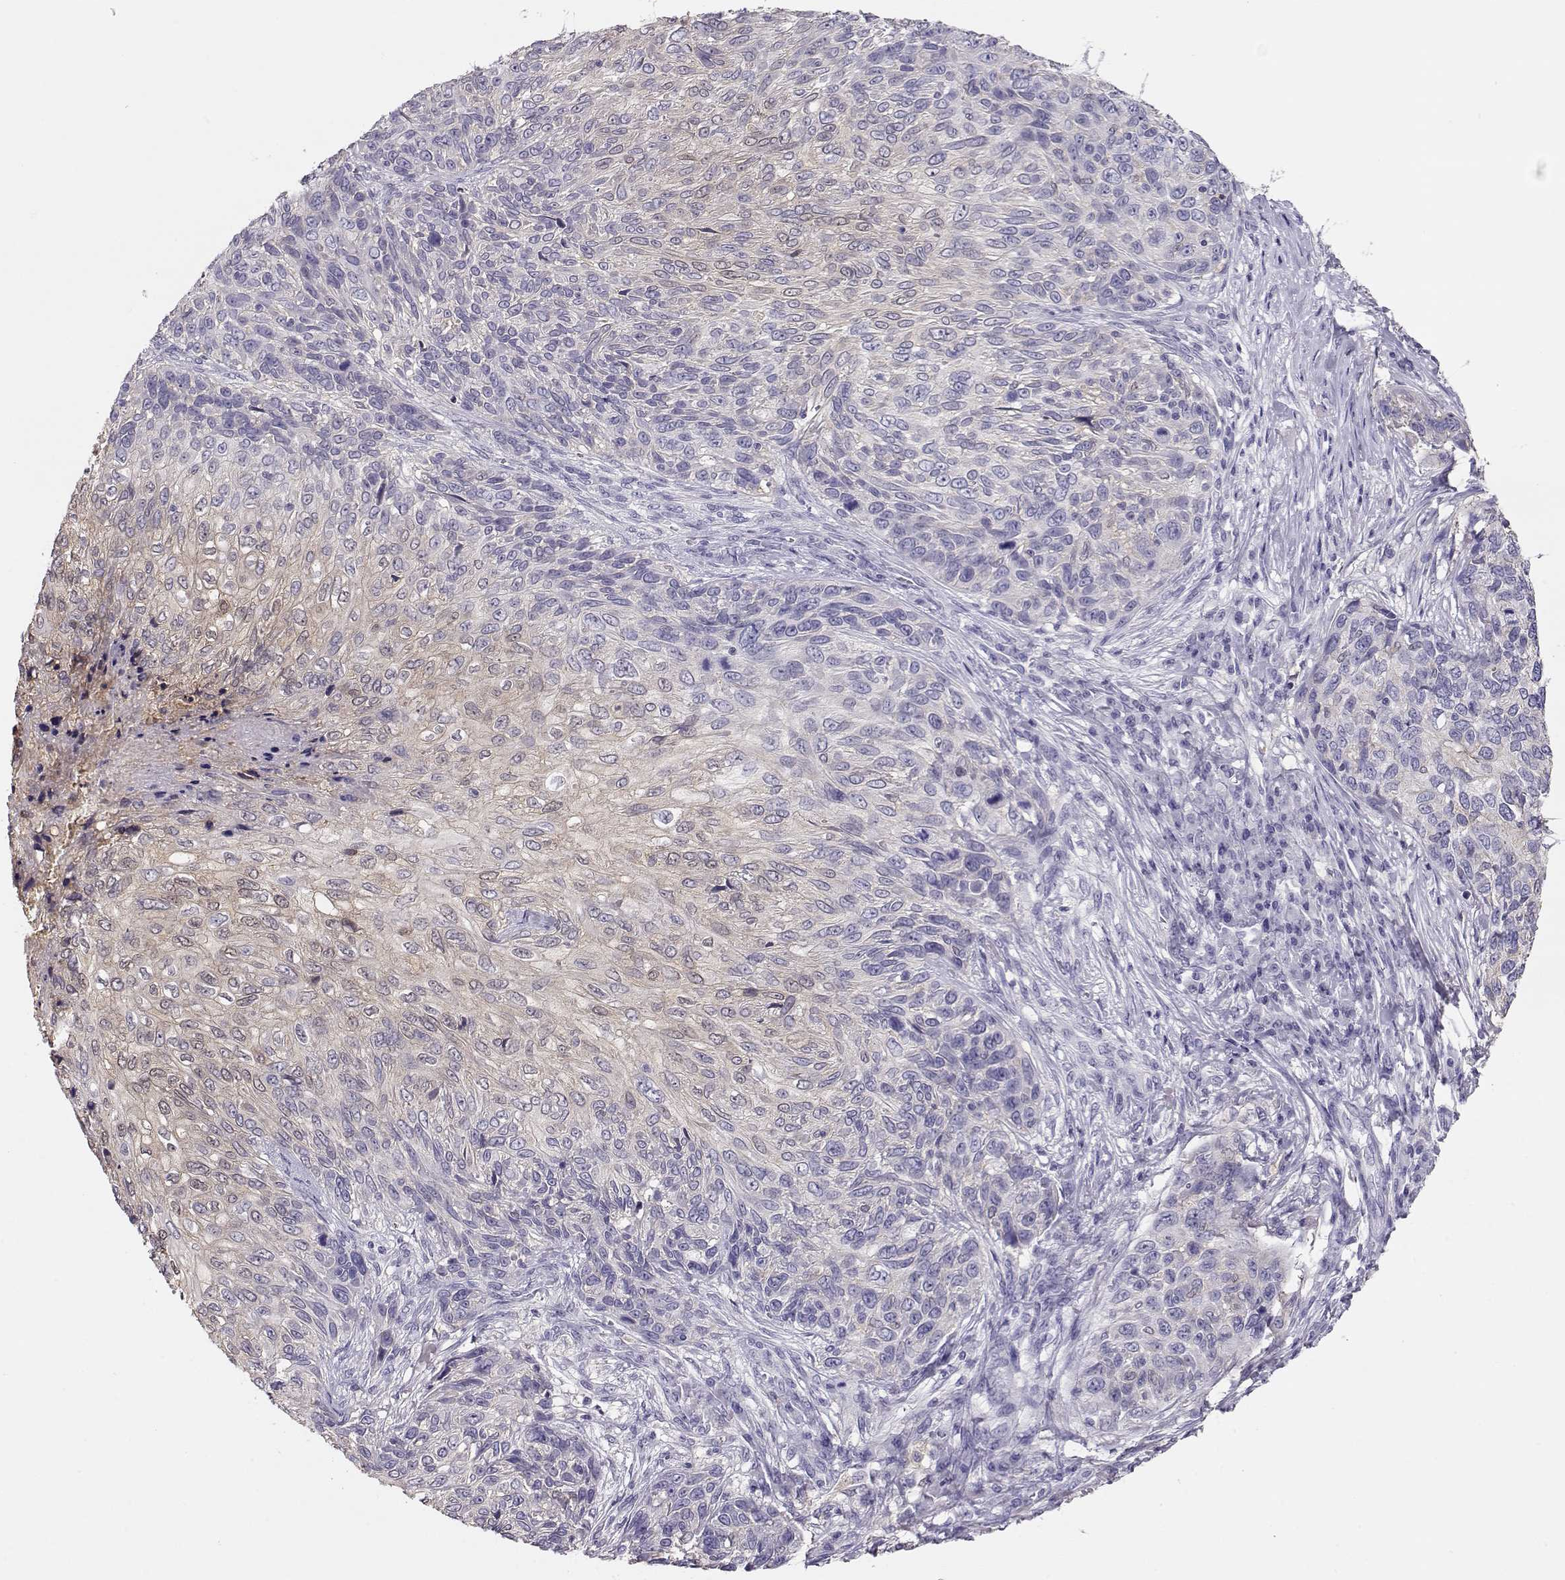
{"staining": {"intensity": "weak", "quantity": "<25%", "location": "cytoplasmic/membranous"}, "tissue": "skin cancer", "cell_type": "Tumor cells", "image_type": "cancer", "snomed": [{"axis": "morphology", "description": "Squamous cell carcinoma, NOS"}, {"axis": "topography", "description": "Skin"}], "caption": "There is no significant staining in tumor cells of skin cancer (squamous cell carcinoma).", "gene": "NDRG4", "patient": {"sex": "male", "age": 92}}